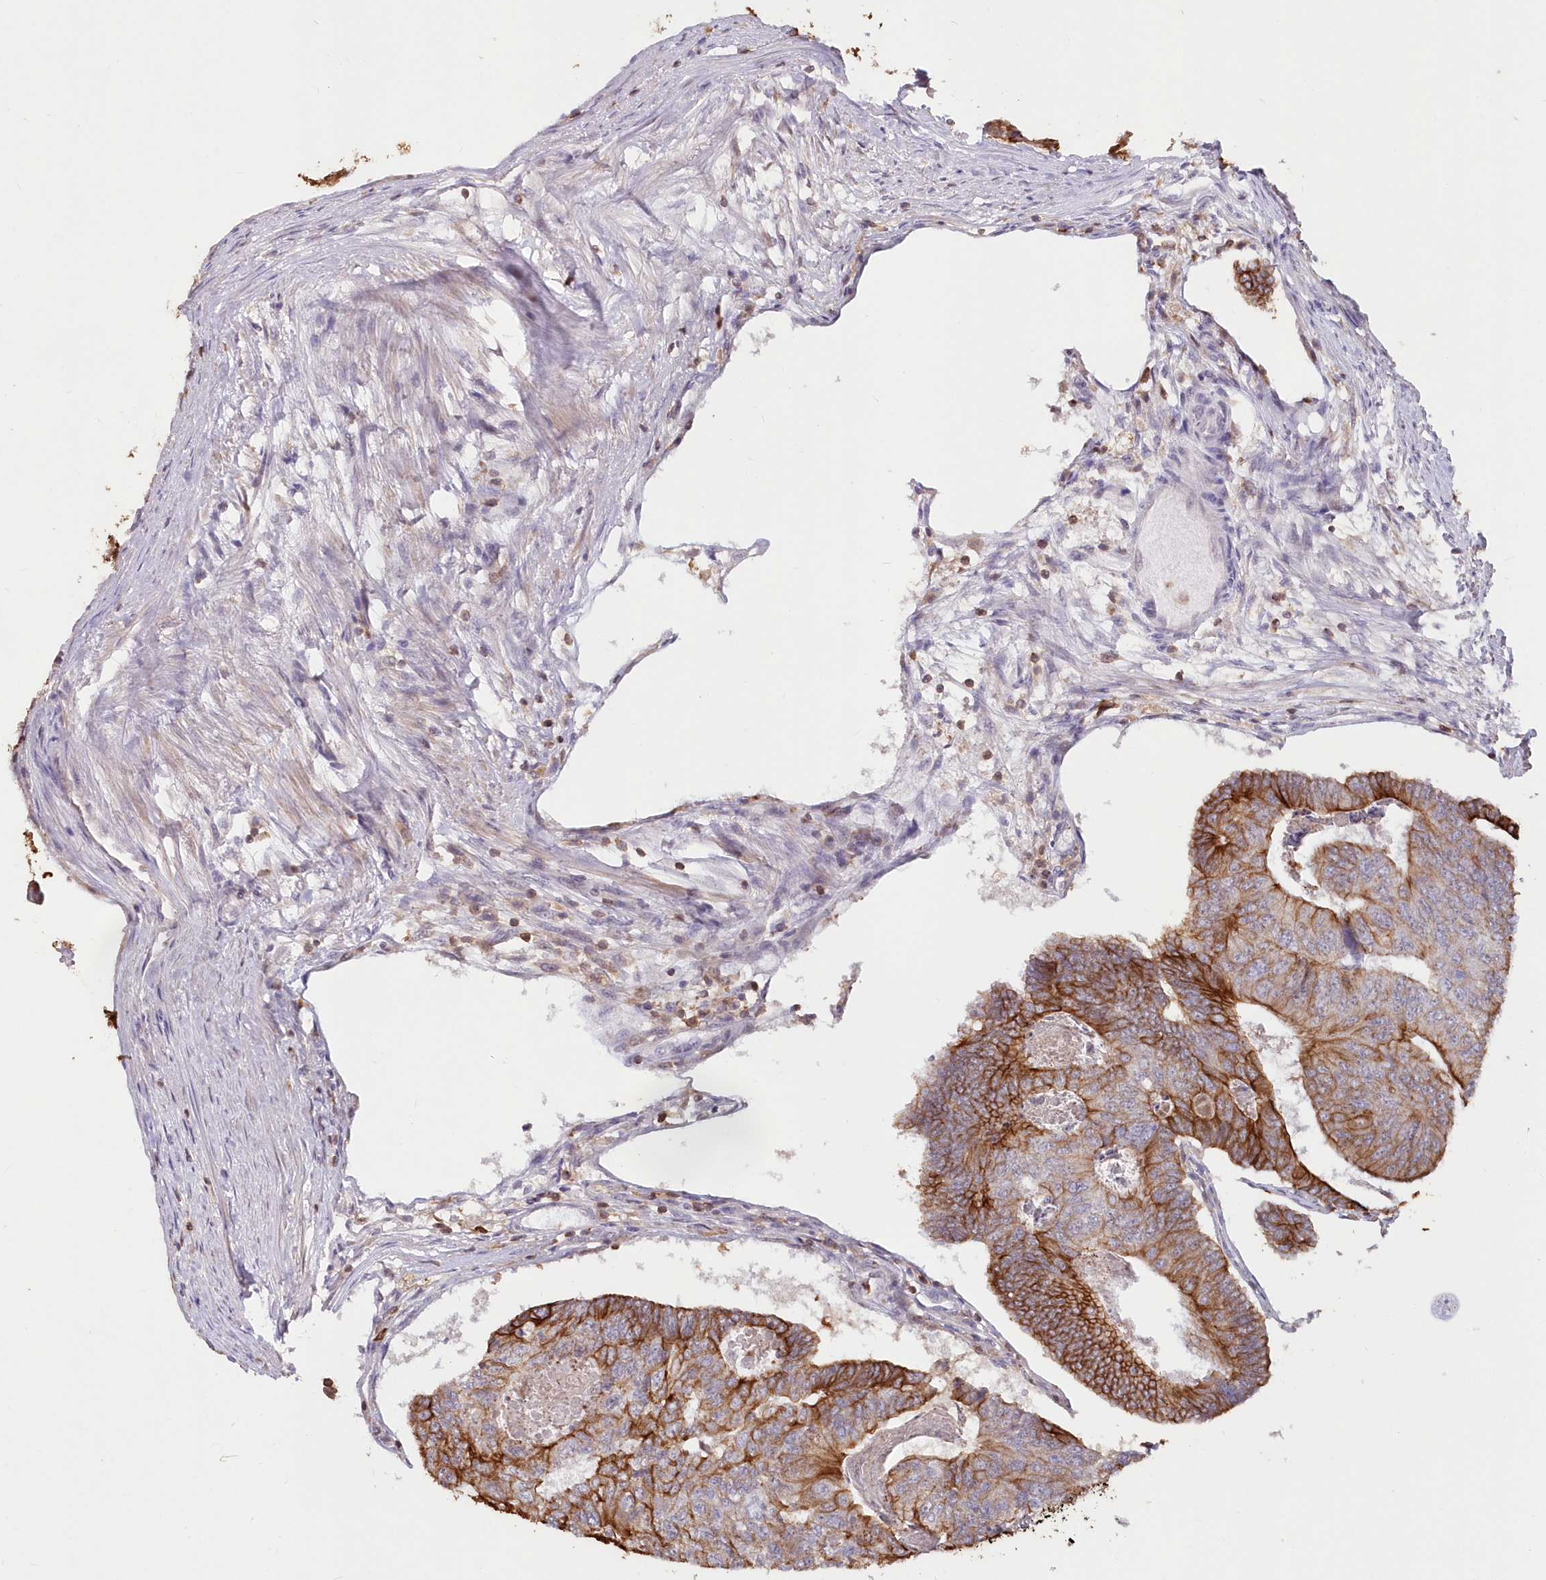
{"staining": {"intensity": "strong", "quantity": "<25%", "location": "cytoplasmic/membranous"}, "tissue": "colorectal cancer", "cell_type": "Tumor cells", "image_type": "cancer", "snomed": [{"axis": "morphology", "description": "Adenocarcinoma, NOS"}, {"axis": "topography", "description": "Colon"}], "caption": "Human colorectal adenocarcinoma stained for a protein (brown) reveals strong cytoplasmic/membranous positive positivity in about <25% of tumor cells.", "gene": "SNED1", "patient": {"sex": "female", "age": 67}}